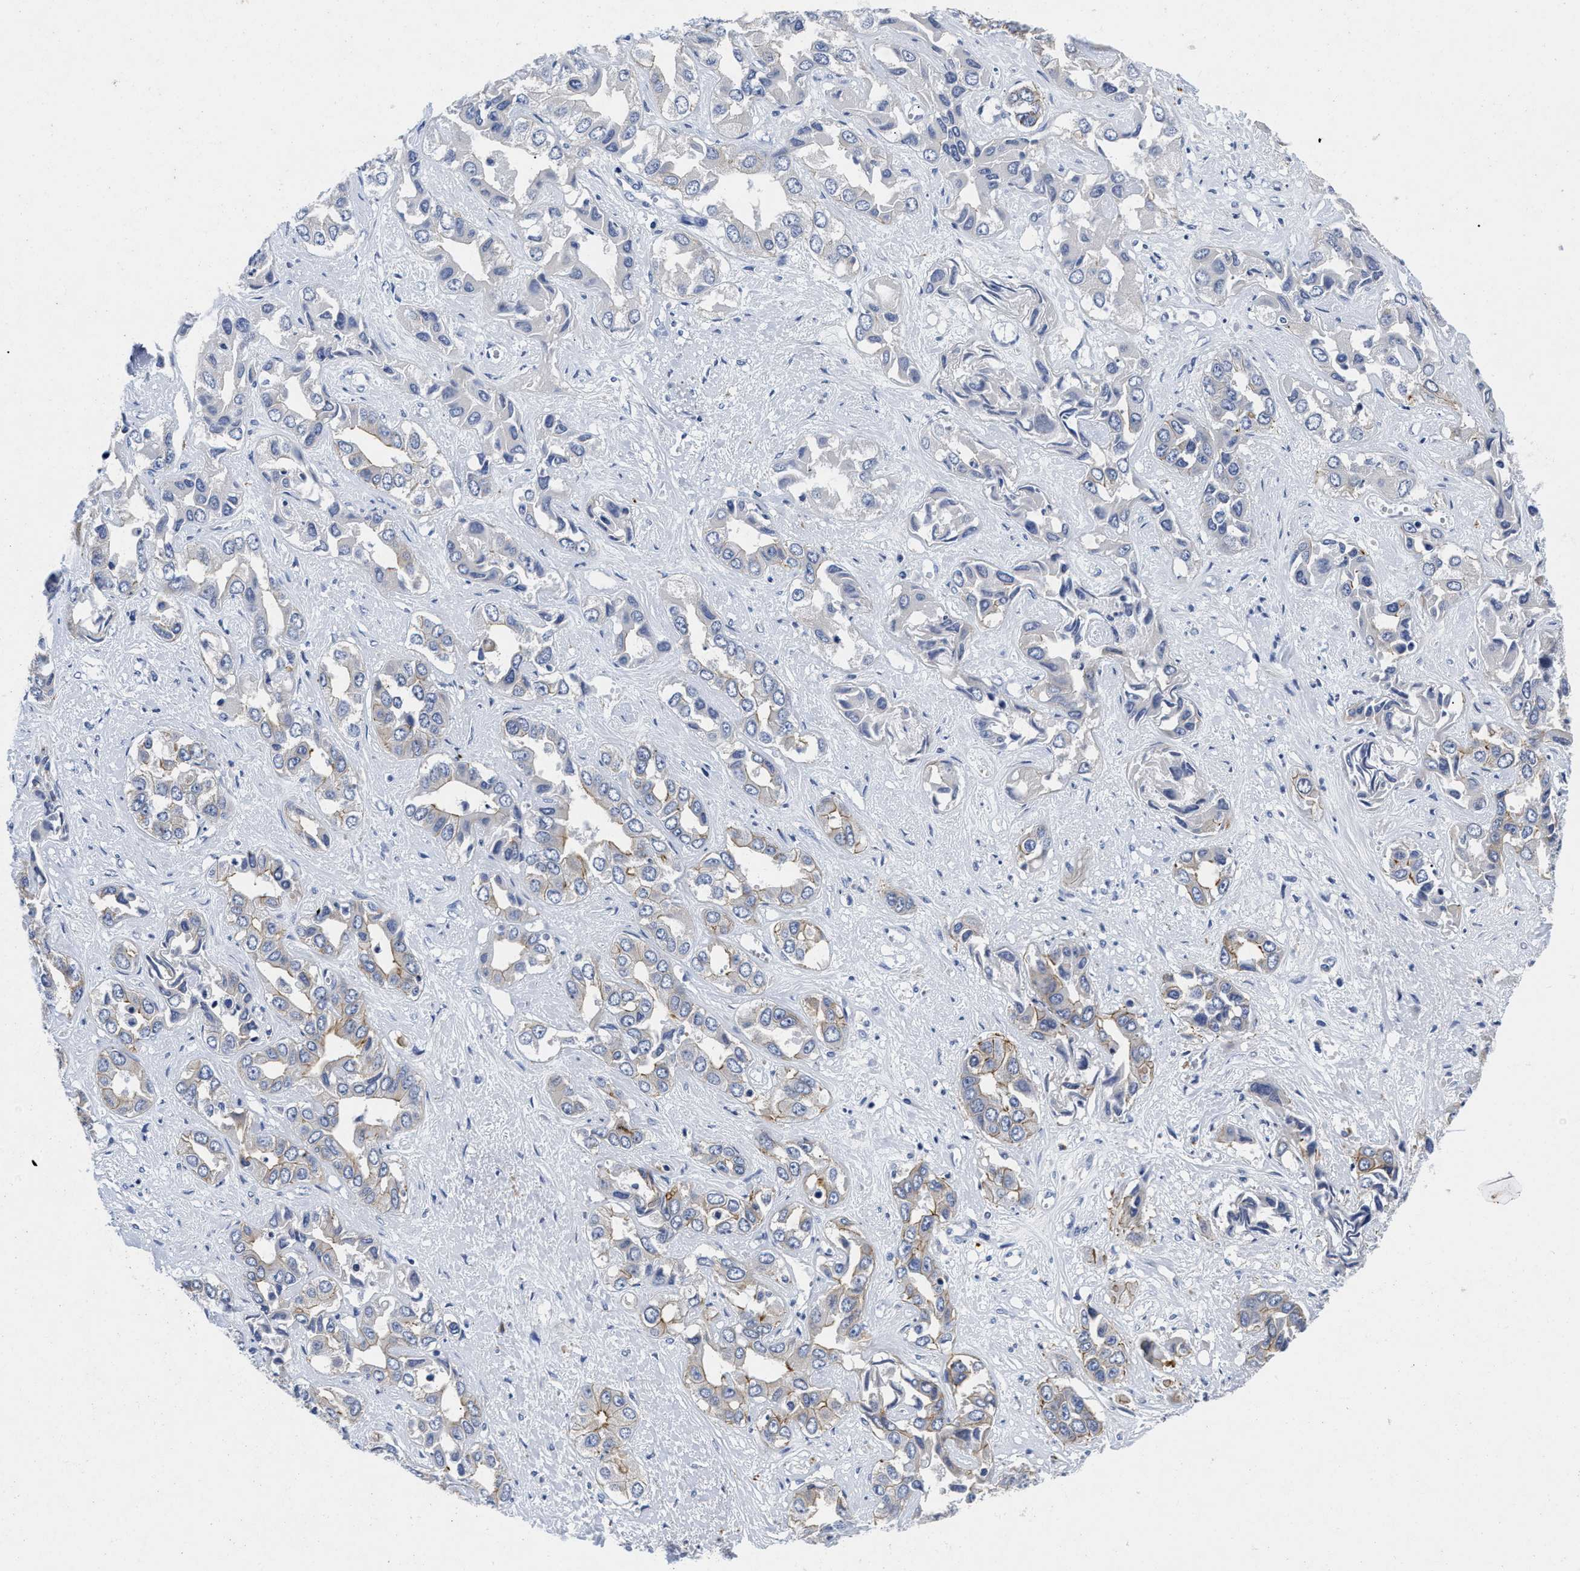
{"staining": {"intensity": "weak", "quantity": "<25%", "location": "cytoplasmic/membranous"}, "tissue": "liver cancer", "cell_type": "Tumor cells", "image_type": "cancer", "snomed": [{"axis": "morphology", "description": "Cholangiocarcinoma"}, {"axis": "topography", "description": "Liver"}], "caption": "Immunohistochemistry image of neoplastic tissue: human liver cancer stained with DAB (3,3'-diaminobenzidine) displays no significant protein positivity in tumor cells.", "gene": "LAD1", "patient": {"sex": "female", "age": 52}}